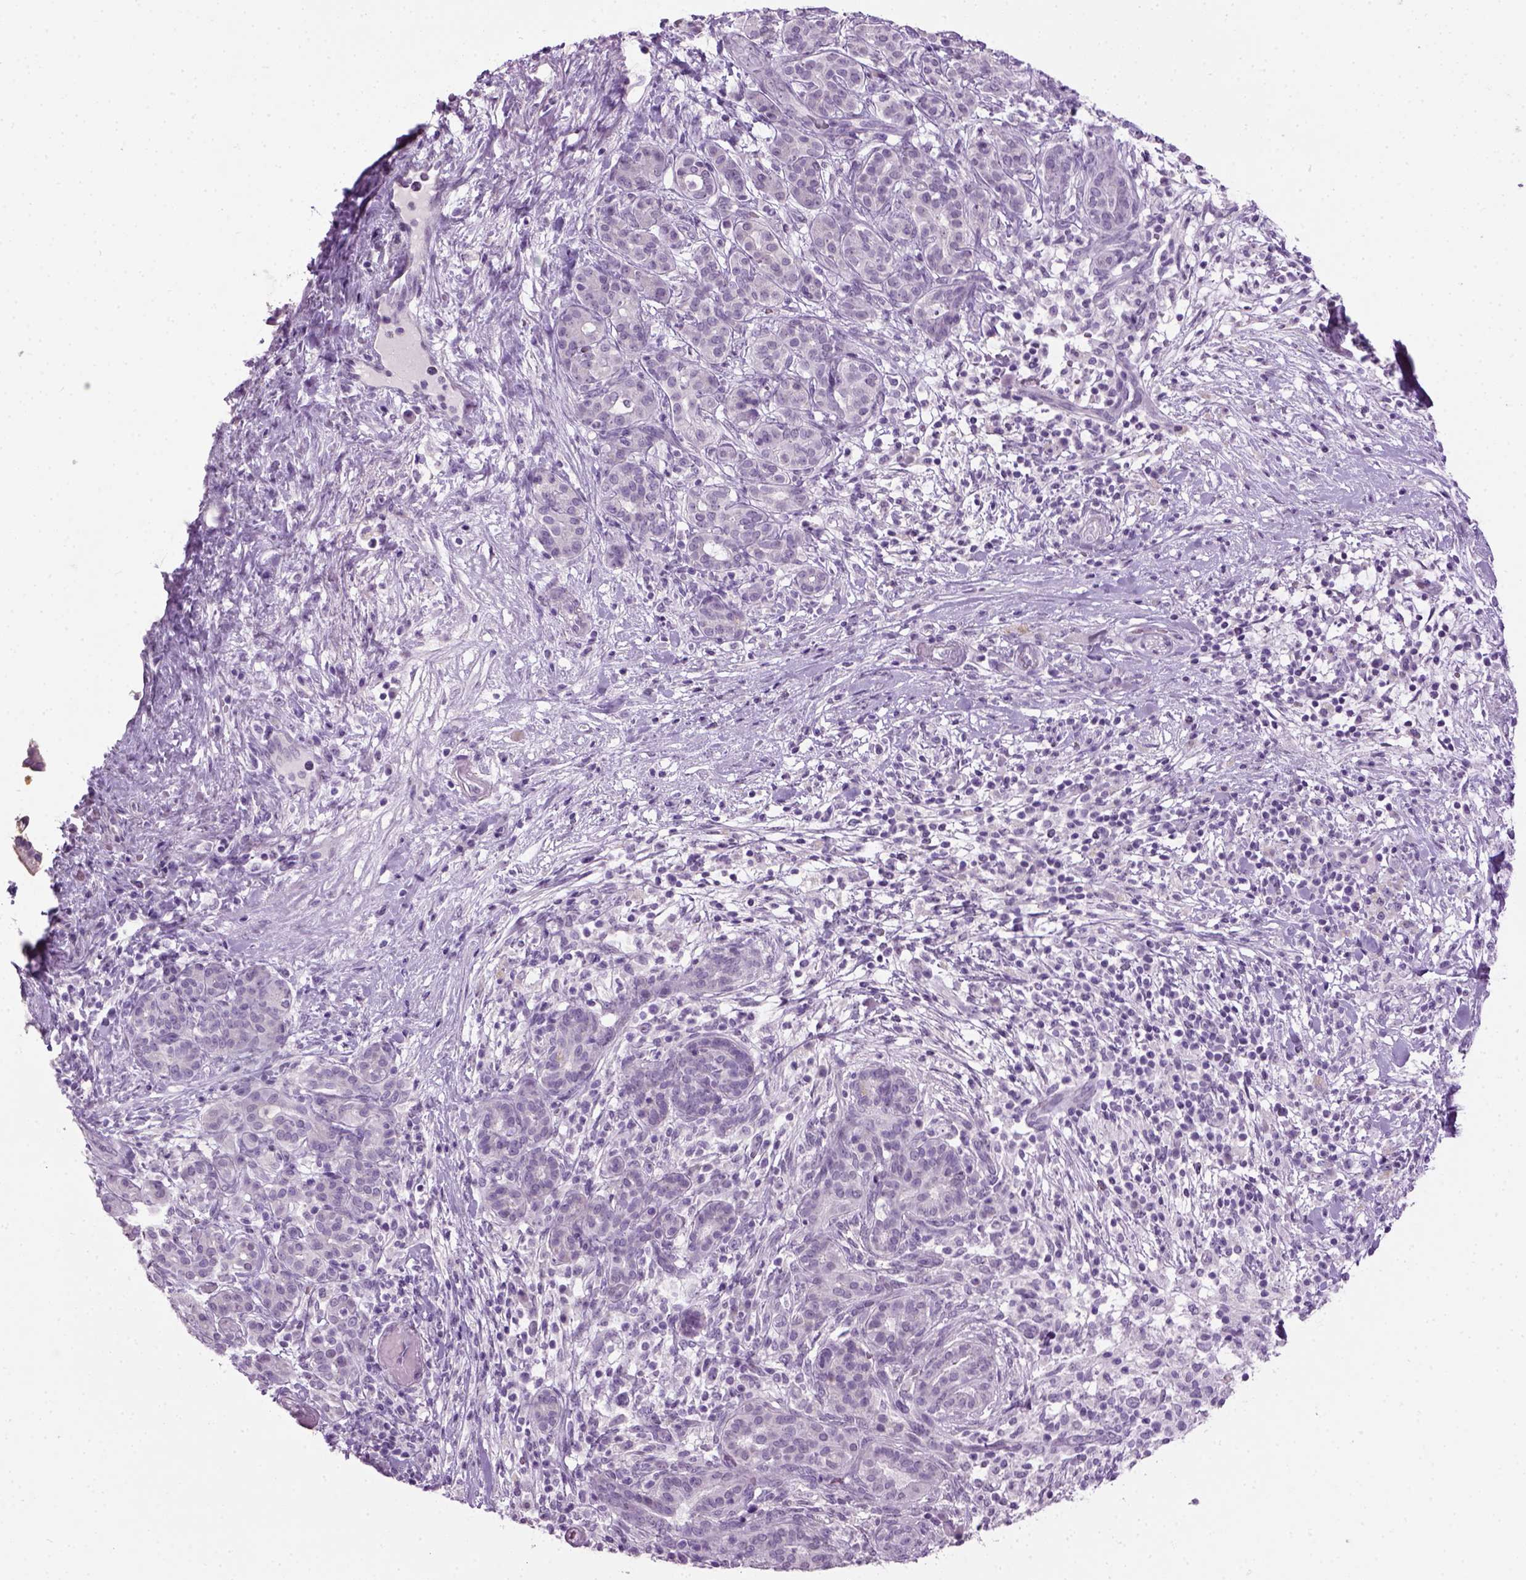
{"staining": {"intensity": "negative", "quantity": "none", "location": "none"}, "tissue": "pancreatic cancer", "cell_type": "Tumor cells", "image_type": "cancer", "snomed": [{"axis": "morphology", "description": "Adenocarcinoma, NOS"}, {"axis": "topography", "description": "Pancreas"}], "caption": "Immunohistochemistry (IHC) of human pancreatic cancer (adenocarcinoma) demonstrates no expression in tumor cells. The staining was performed using DAB to visualize the protein expression in brown, while the nuclei were stained in blue with hematoxylin (Magnification: 20x).", "gene": "GABRB2", "patient": {"sex": "male", "age": 44}}